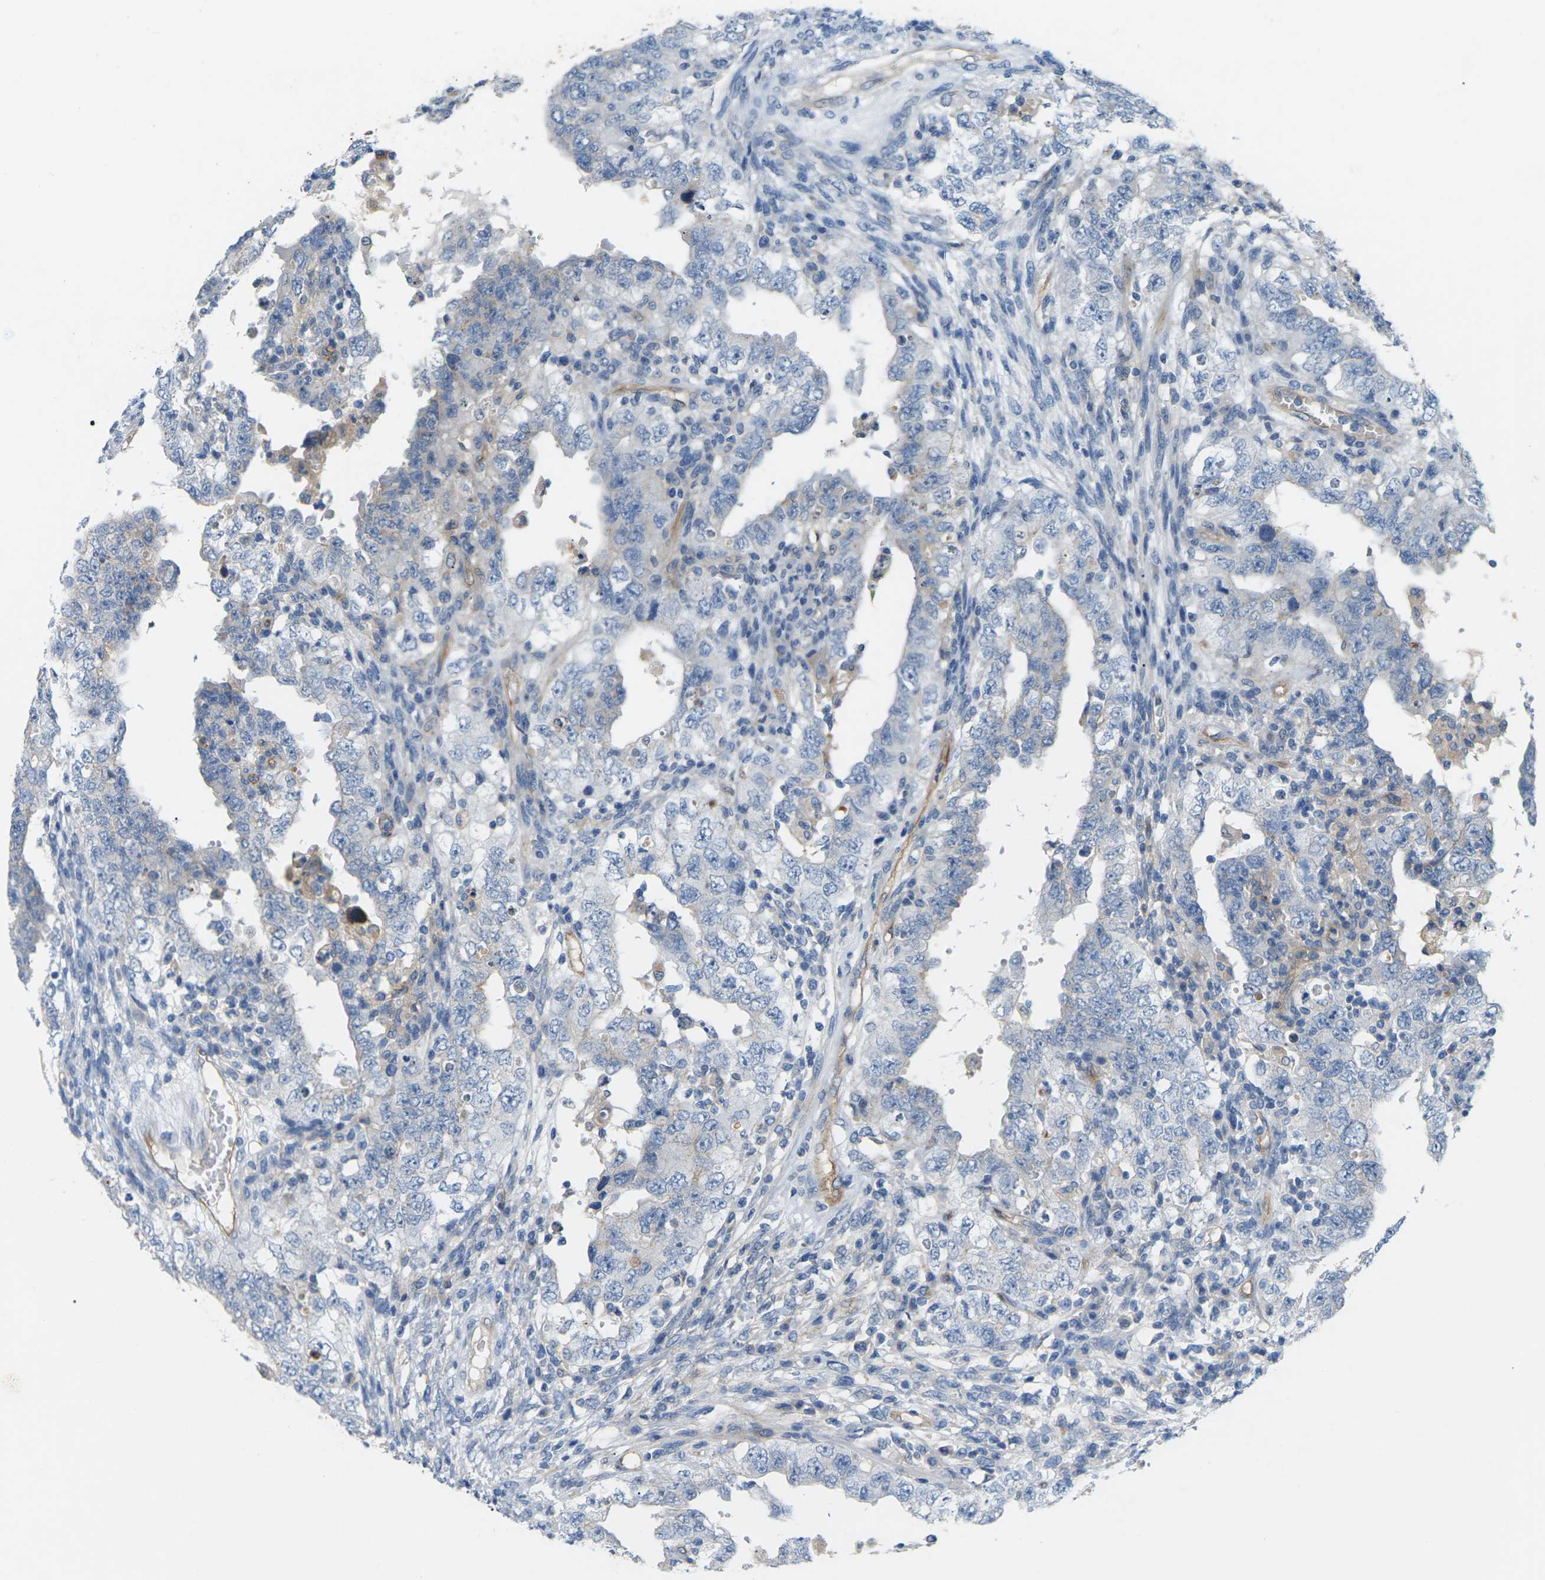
{"staining": {"intensity": "negative", "quantity": "none", "location": "none"}, "tissue": "testis cancer", "cell_type": "Tumor cells", "image_type": "cancer", "snomed": [{"axis": "morphology", "description": "Carcinoma, Embryonal, NOS"}, {"axis": "topography", "description": "Testis"}], "caption": "High magnification brightfield microscopy of testis embryonal carcinoma stained with DAB (3,3'-diaminobenzidine) (brown) and counterstained with hematoxylin (blue): tumor cells show no significant expression. (DAB immunohistochemistry, high magnification).", "gene": "ITGA5", "patient": {"sex": "male", "age": 26}}